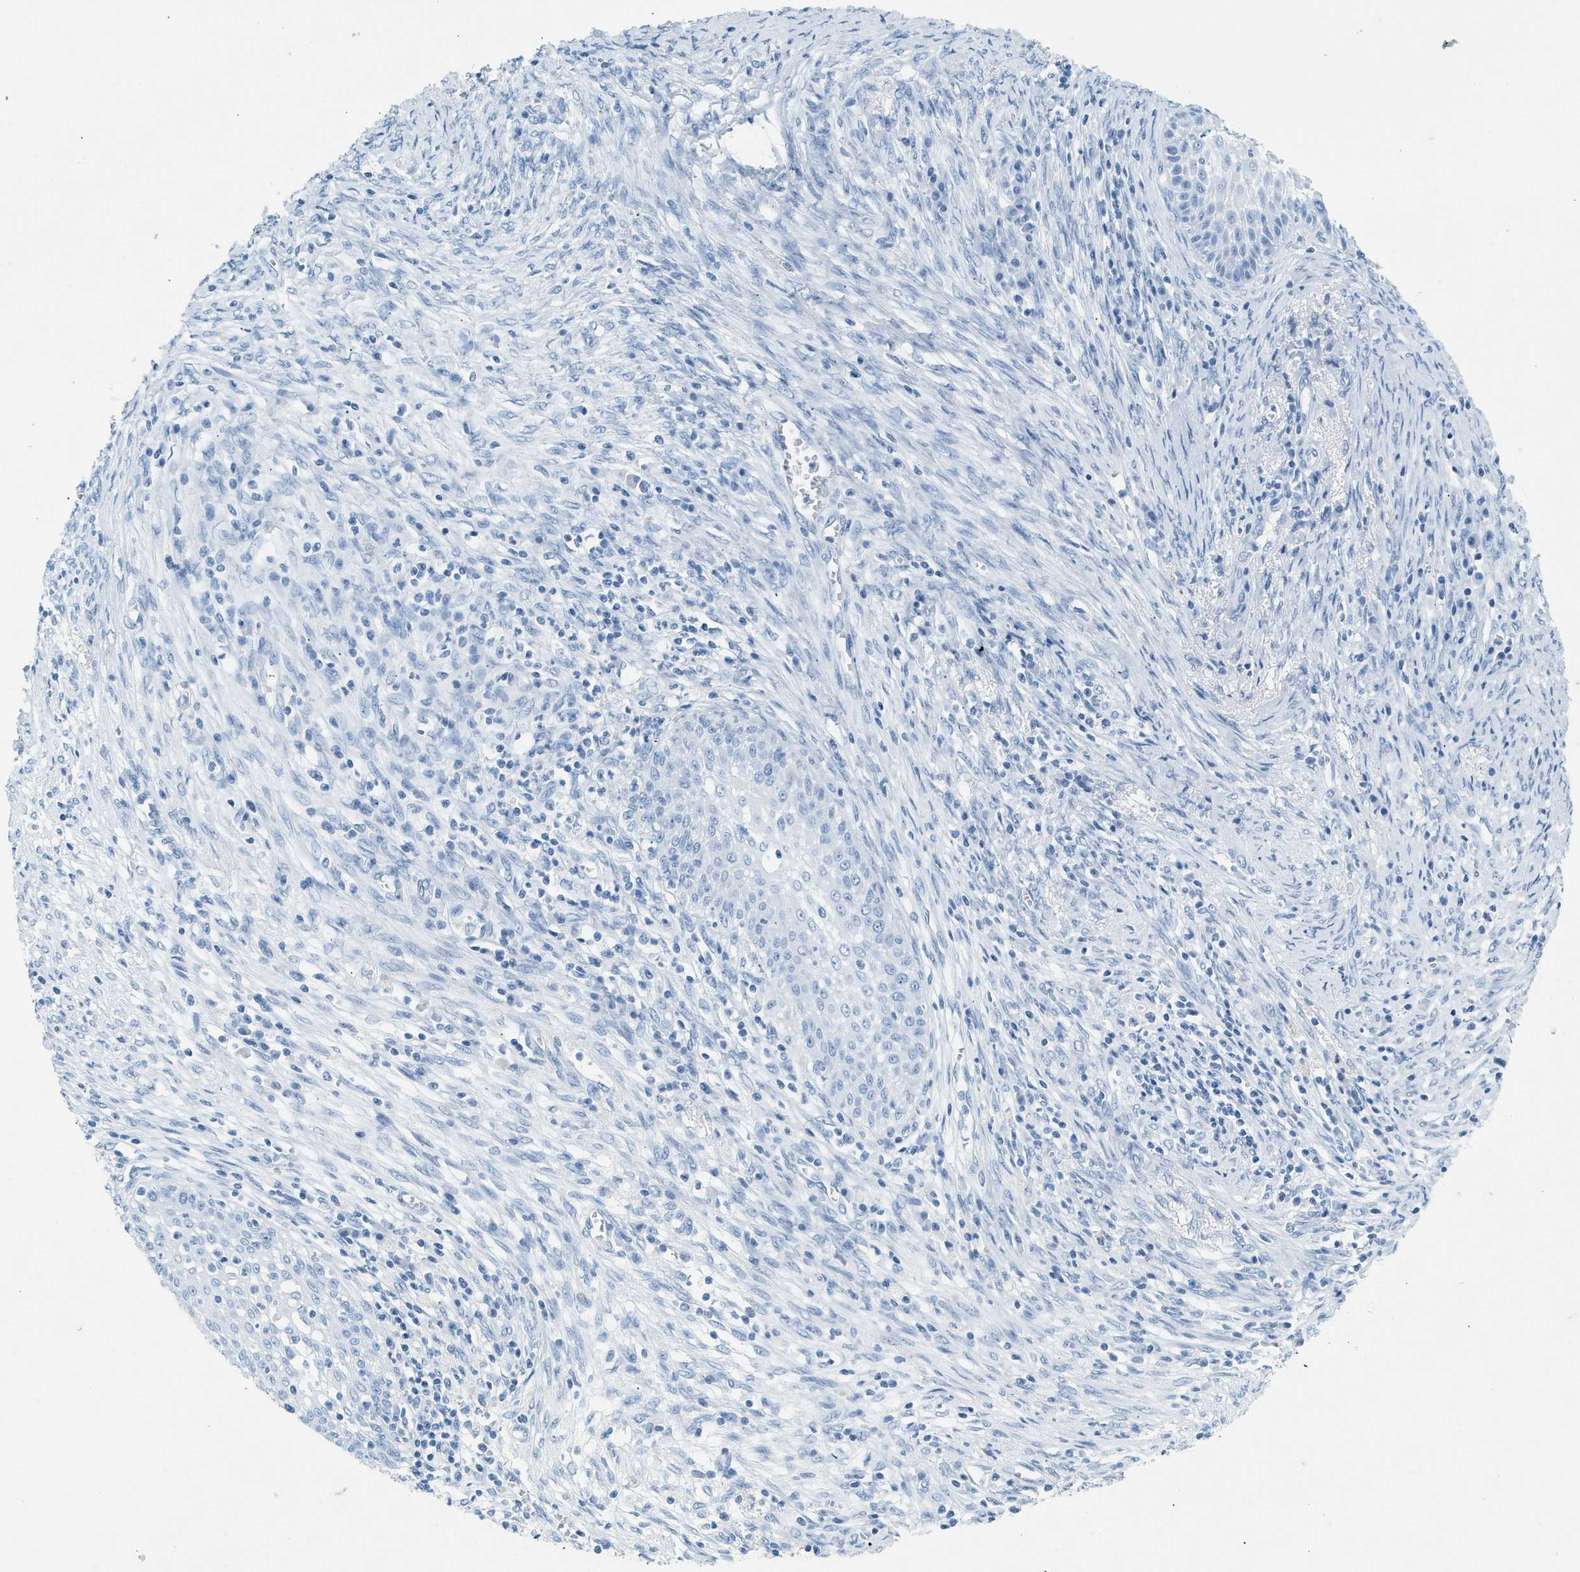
{"staining": {"intensity": "negative", "quantity": "none", "location": "none"}, "tissue": "cervical cancer", "cell_type": "Tumor cells", "image_type": "cancer", "snomed": [{"axis": "morphology", "description": "Adenocarcinoma, NOS"}, {"axis": "topography", "description": "Cervix"}], "caption": "This is an immunohistochemistry (IHC) histopathology image of cervical cancer. There is no positivity in tumor cells.", "gene": "HHATL", "patient": {"sex": "female", "age": 44}}